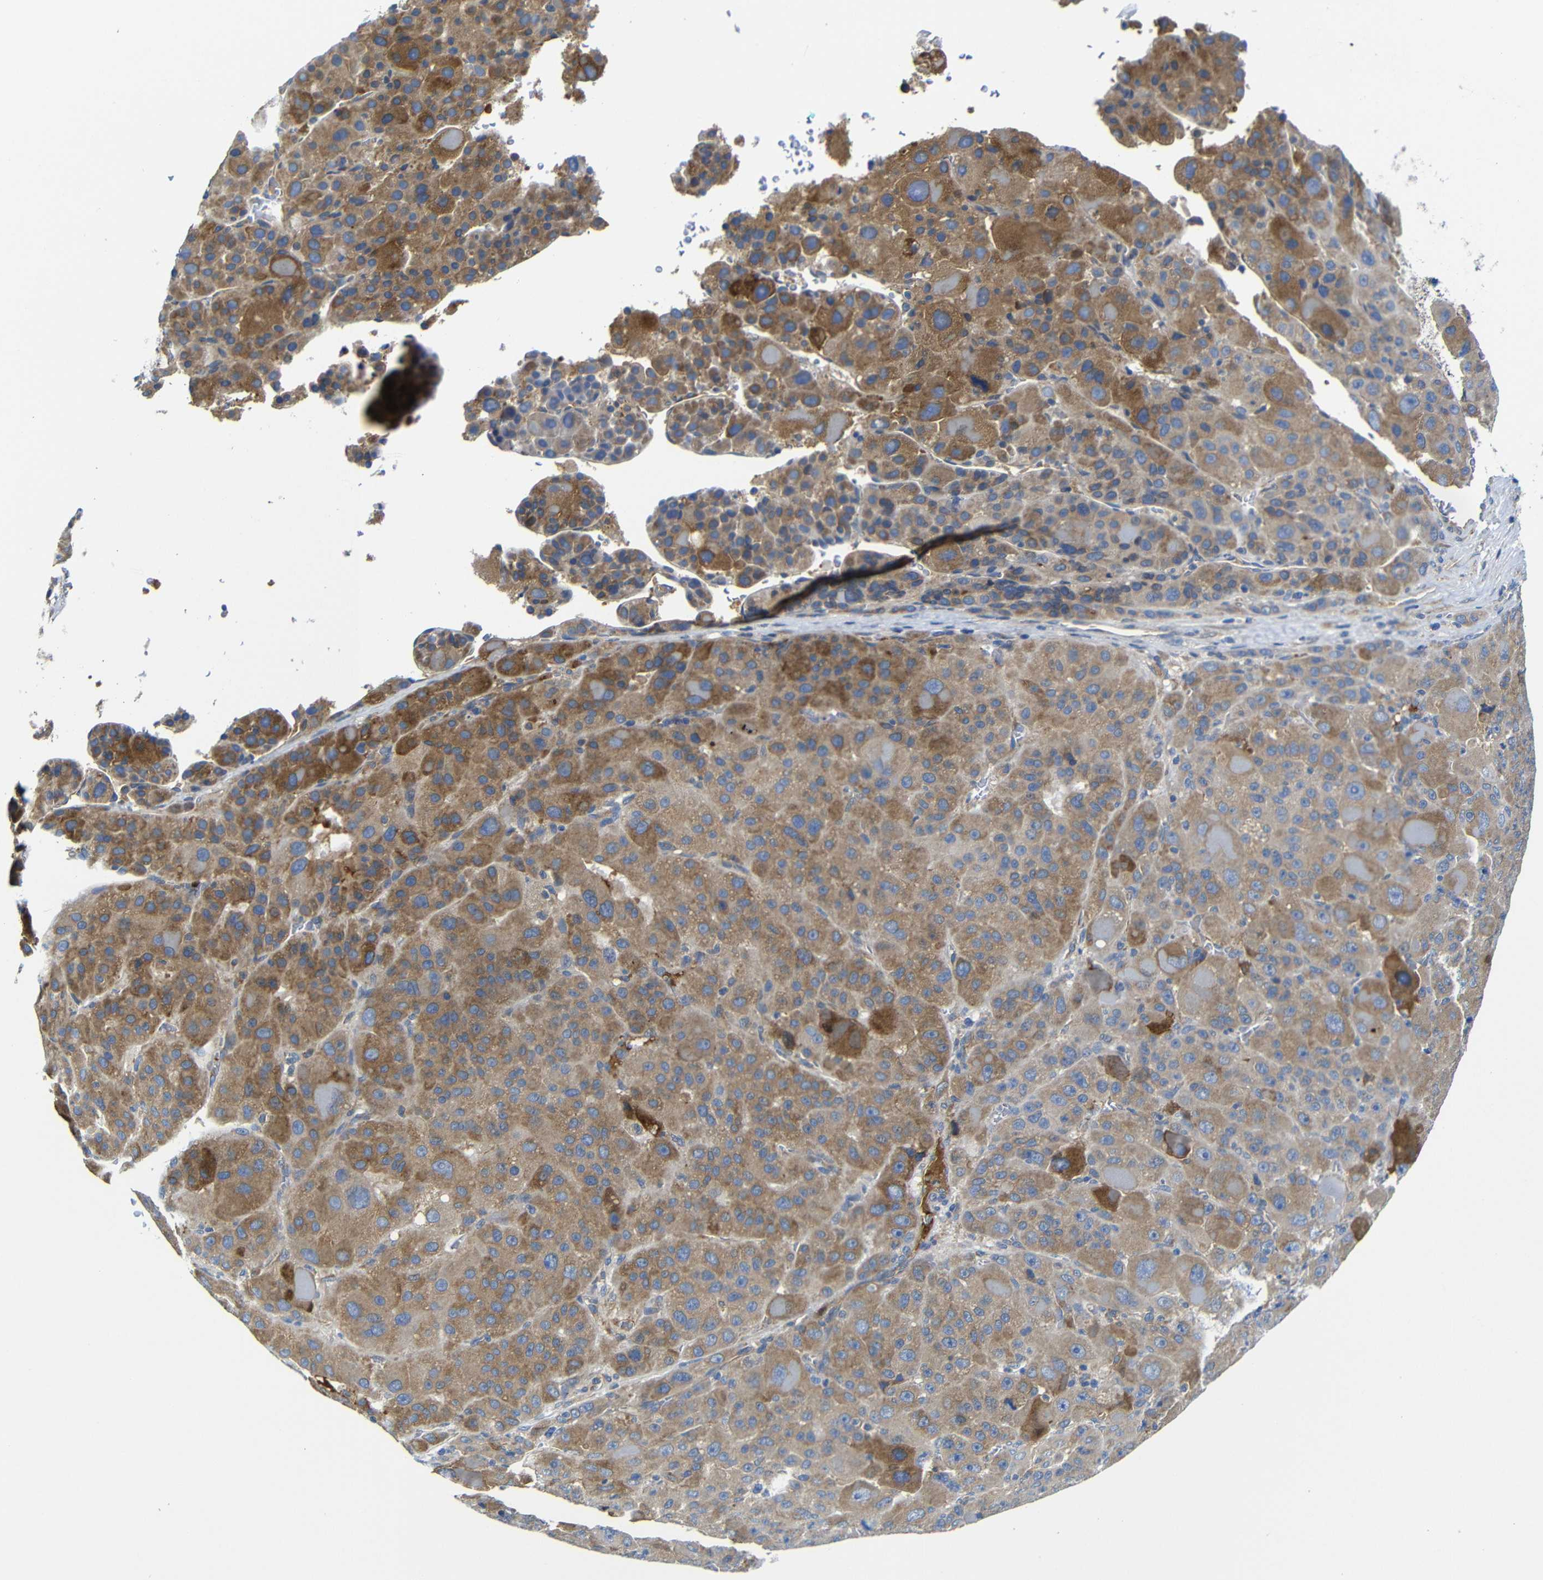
{"staining": {"intensity": "moderate", "quantity": "25%-75%", "location": "cytoplasmic/membranous"}, "tissue": "liver cancer", "cell_type": "Tumor cells", "image_type": "cancer", "snomed": [{"axis": "morphology", "description": "Carcinoma, Hepatocellular, NOS"}, {"axis": "topography", "description": "Liver"}], "caption": "An immunohistochemistry (IHC) image of neoplastic tissue is shown. Protein staining in brown shows moderate cytoplasmic/membranous positivity in liver cancer within tumor cells.", "gene": "CLCC1", "patient": {"sex": "male", "age": 76}}